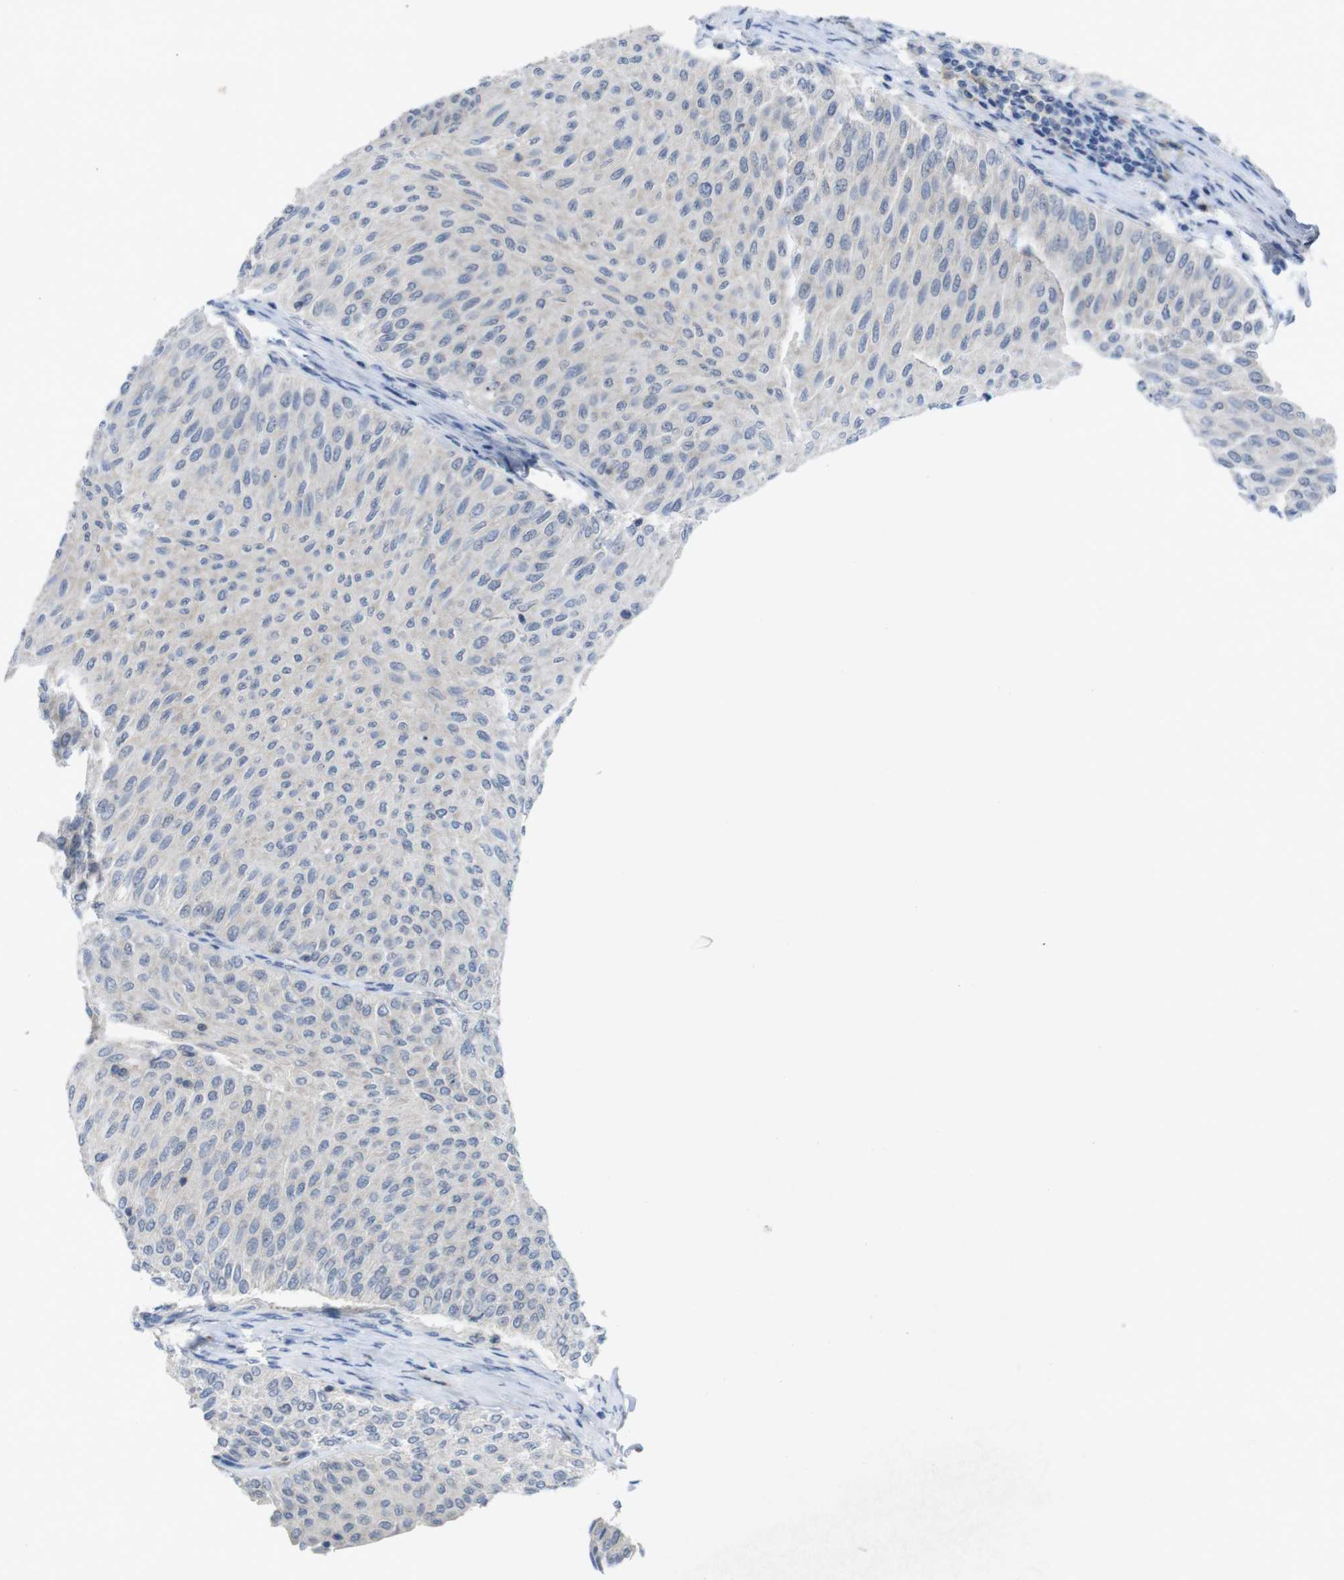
{"staining": {"intensity": "negative", "quantity": "none", "location": "none"}, "tissue": "urothelial cancer", "cell_type": "Tumor cells", "image_type": "cancer", "snomed": [{"axis": "morphology", "description": "Urothelial carcinoma, Low grade"}, {"axis": "topography", "description": "Urinary bladder"}], "caption": "The histopathology image reveals no staining of tumor cells in urothelial carcinoma (low-grade).", "gene": "SLAMF7", "patient": {"sex": "male", "age": 78}}